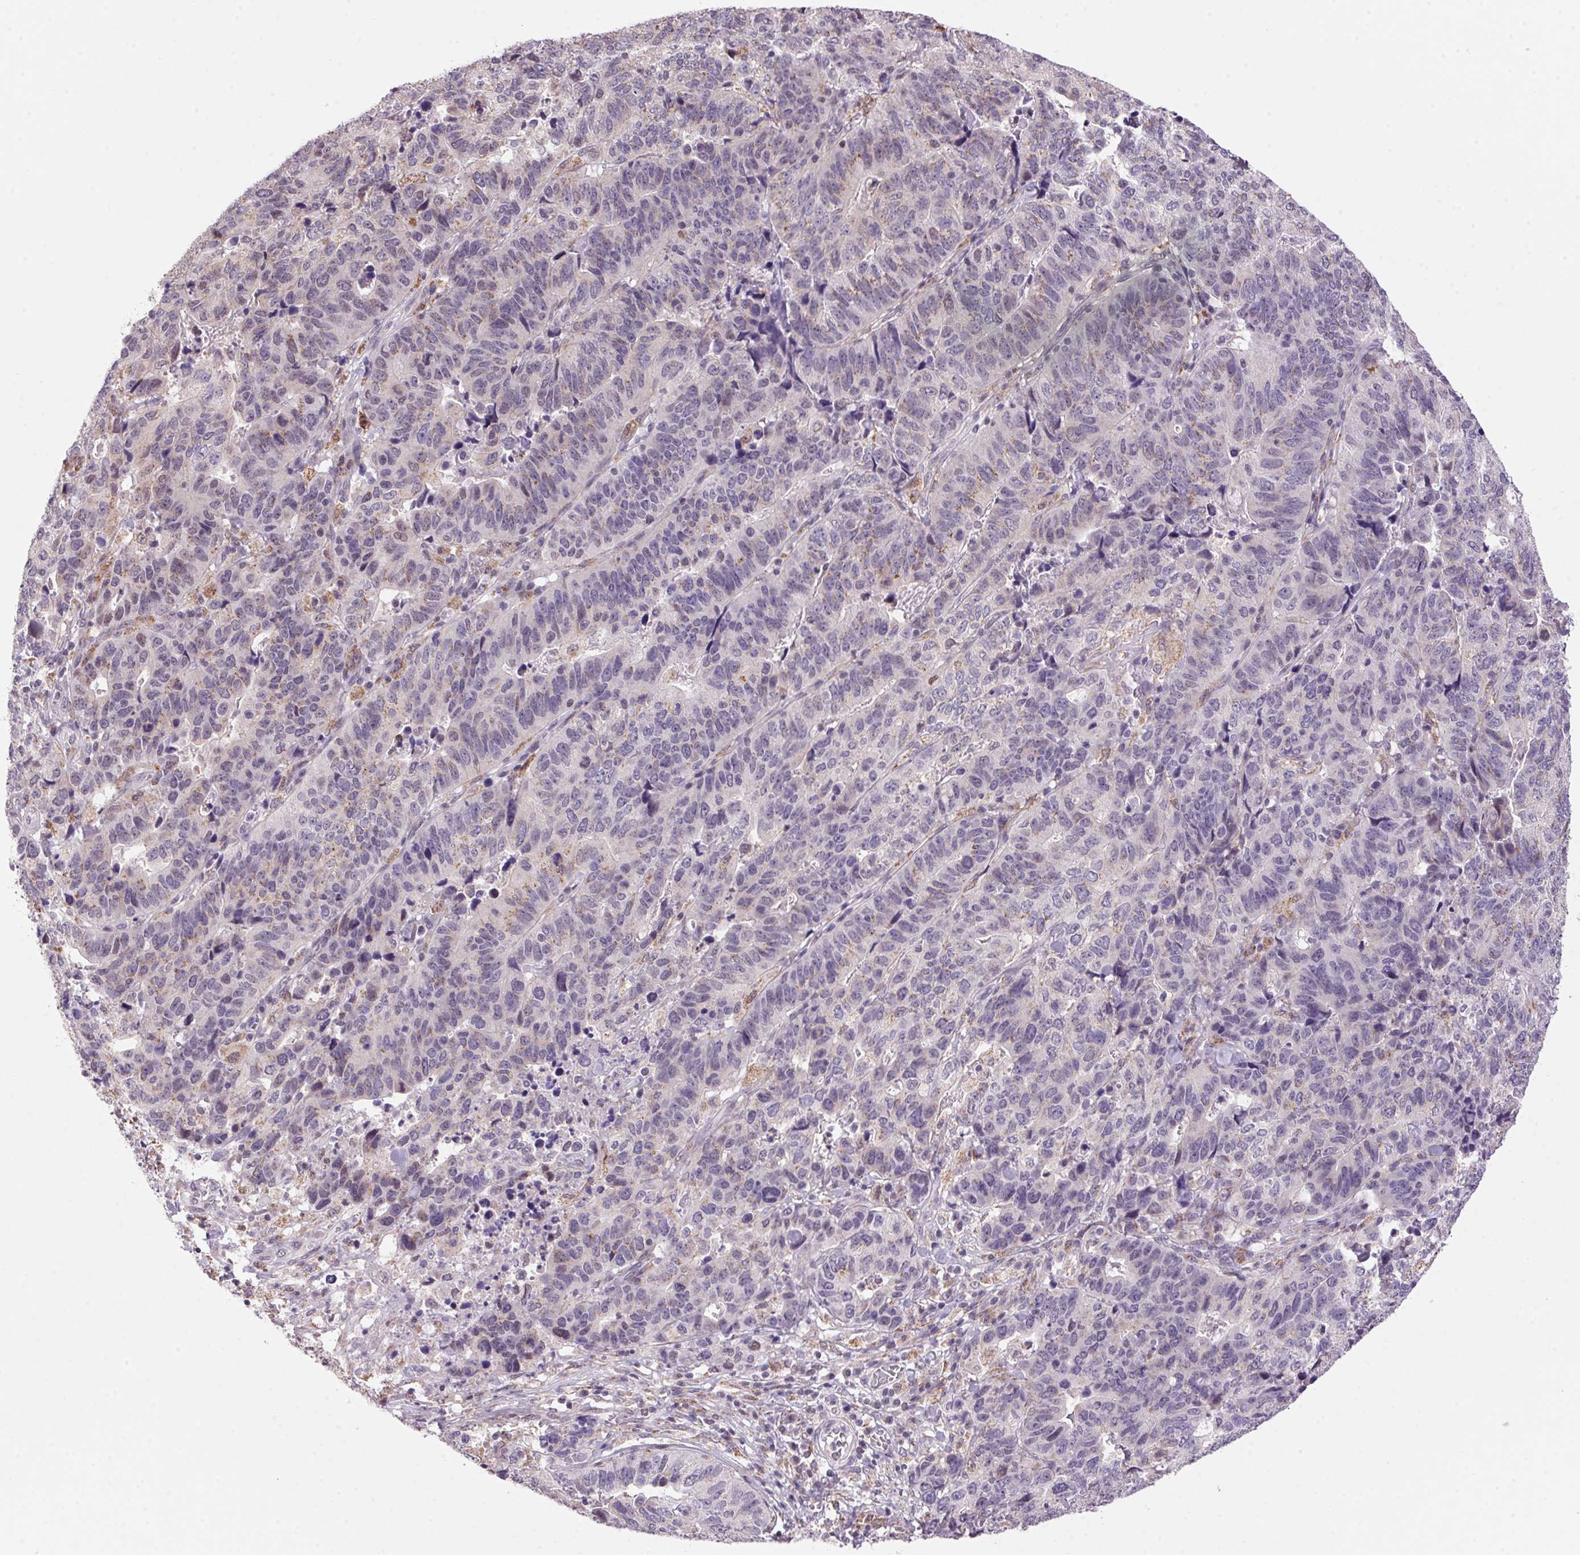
{"staining": {"intensity": "negative", "quantity": "none", "location": "none"}, "tissue": "stomach cancer", "cell_type": "Tumor cells", "image_type": "cancer", "snomed": [{"axis": "morphology", "description": "Adenocarcinoma, NOS"}, {"axis": "topography", "description": "Stomach, upper"}], "caption": "An immunohistochemistry (IHC) micrograph of stomach cancer (adenocarcinoma) is shown. There is no staining in tumor cells of stomach cancer (adenocarcinoma).", "gene": "AKR1E2", "patient": {"sex": "female", "age": 67}}